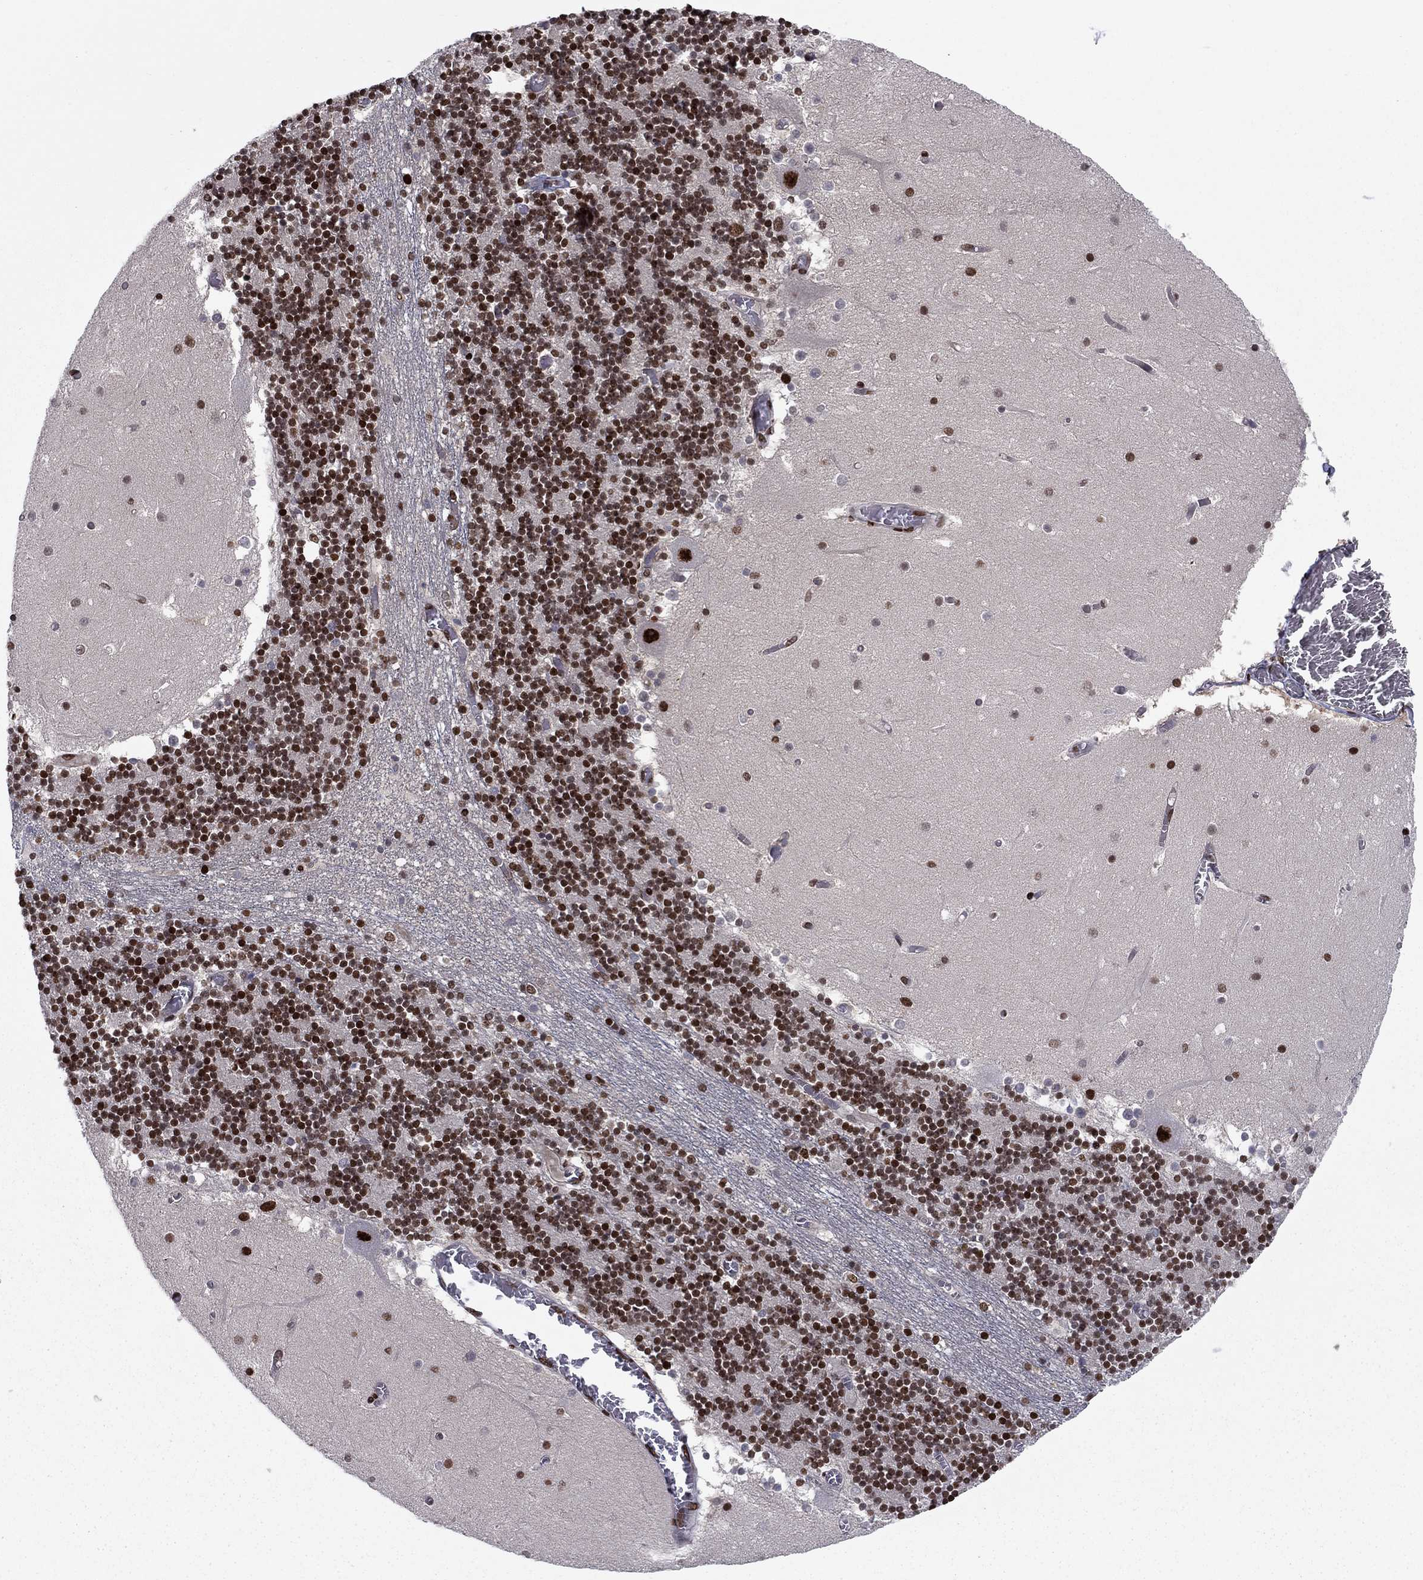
{"staining": {"intensity": "strong", "quantity": "25%-75%", "location": "nuclear"}, "tissue": "cerebellum", "cell_type": "Cells in granular layer", "image_type": "normal", "snomed": [{"axis": "morphology", "description": "Normal tissue, NOS"}, {"axis": "topography", "description": "Cerebellum"}], "caption": "High-magnification brightfield microscopy of unremarkable cerebellum stained with DAB (3,3'-diaminobenzidine) (brown) and counterstained with hematoxylin (blue). cells in granular layer exhibit strong nuclear expression is identified in approximately25%-75% of cells.", "gene": "USP54", "patient": {"sex": "female", "age": 28}}